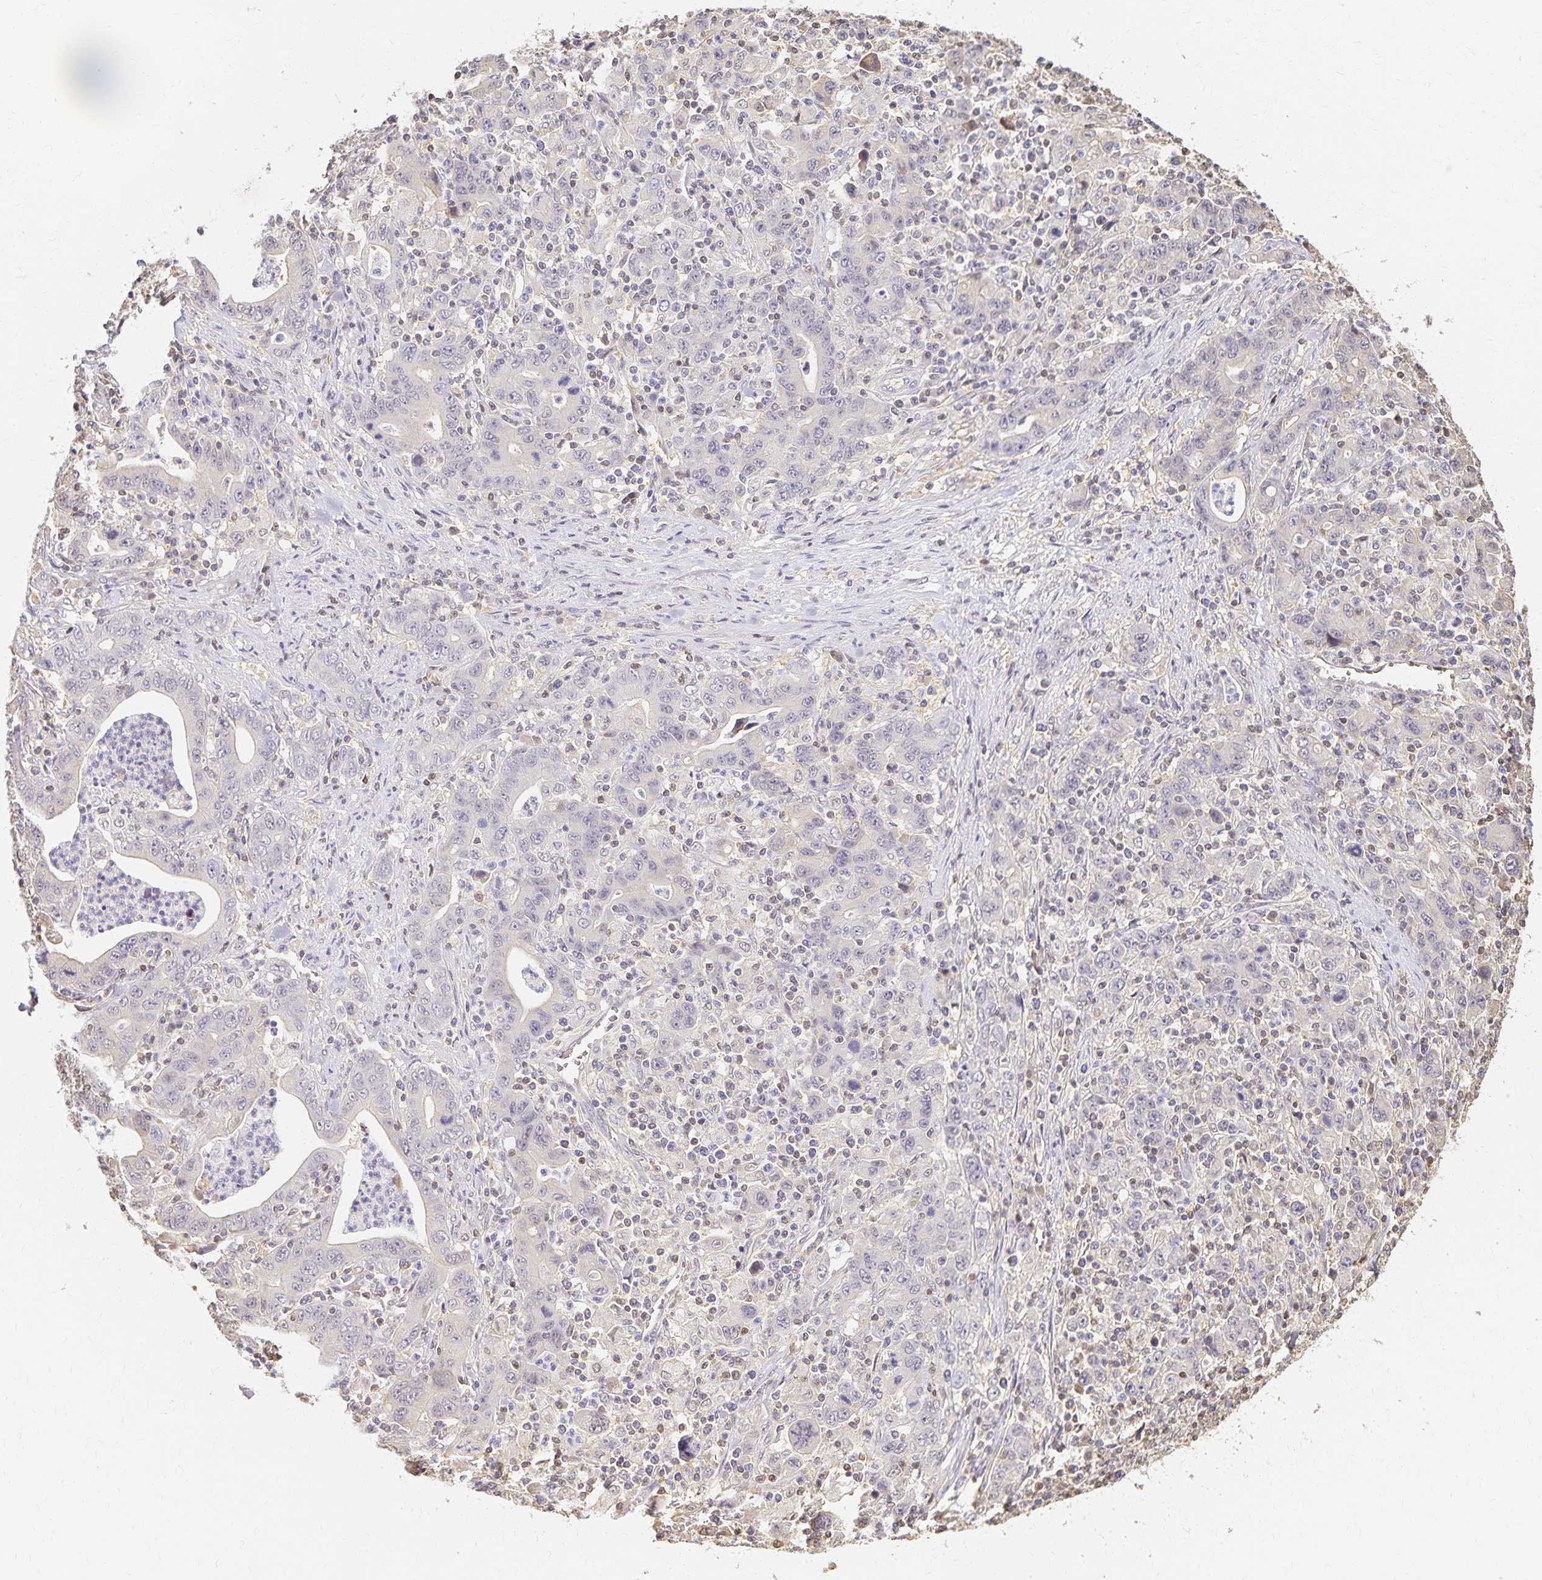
{"staining": {"intensity": "negative", "quantity": "none", "location": "none"}, "tissue": "stomach cancer", "cell_type": "Tumor cells", "image_type": "cancer", "snomed": [{"axis": "morphology", "description": "Adenocarcinoma, NOS"}, {"axis": "topography", "description": "Stomach, upper"}], "caption": "The histopathology image displays no significant expression in tumor cells of stomach cancer (adenocarcinoma).", "gene": "AZGP1", "patient": {"sex": "male", "age": 69}}